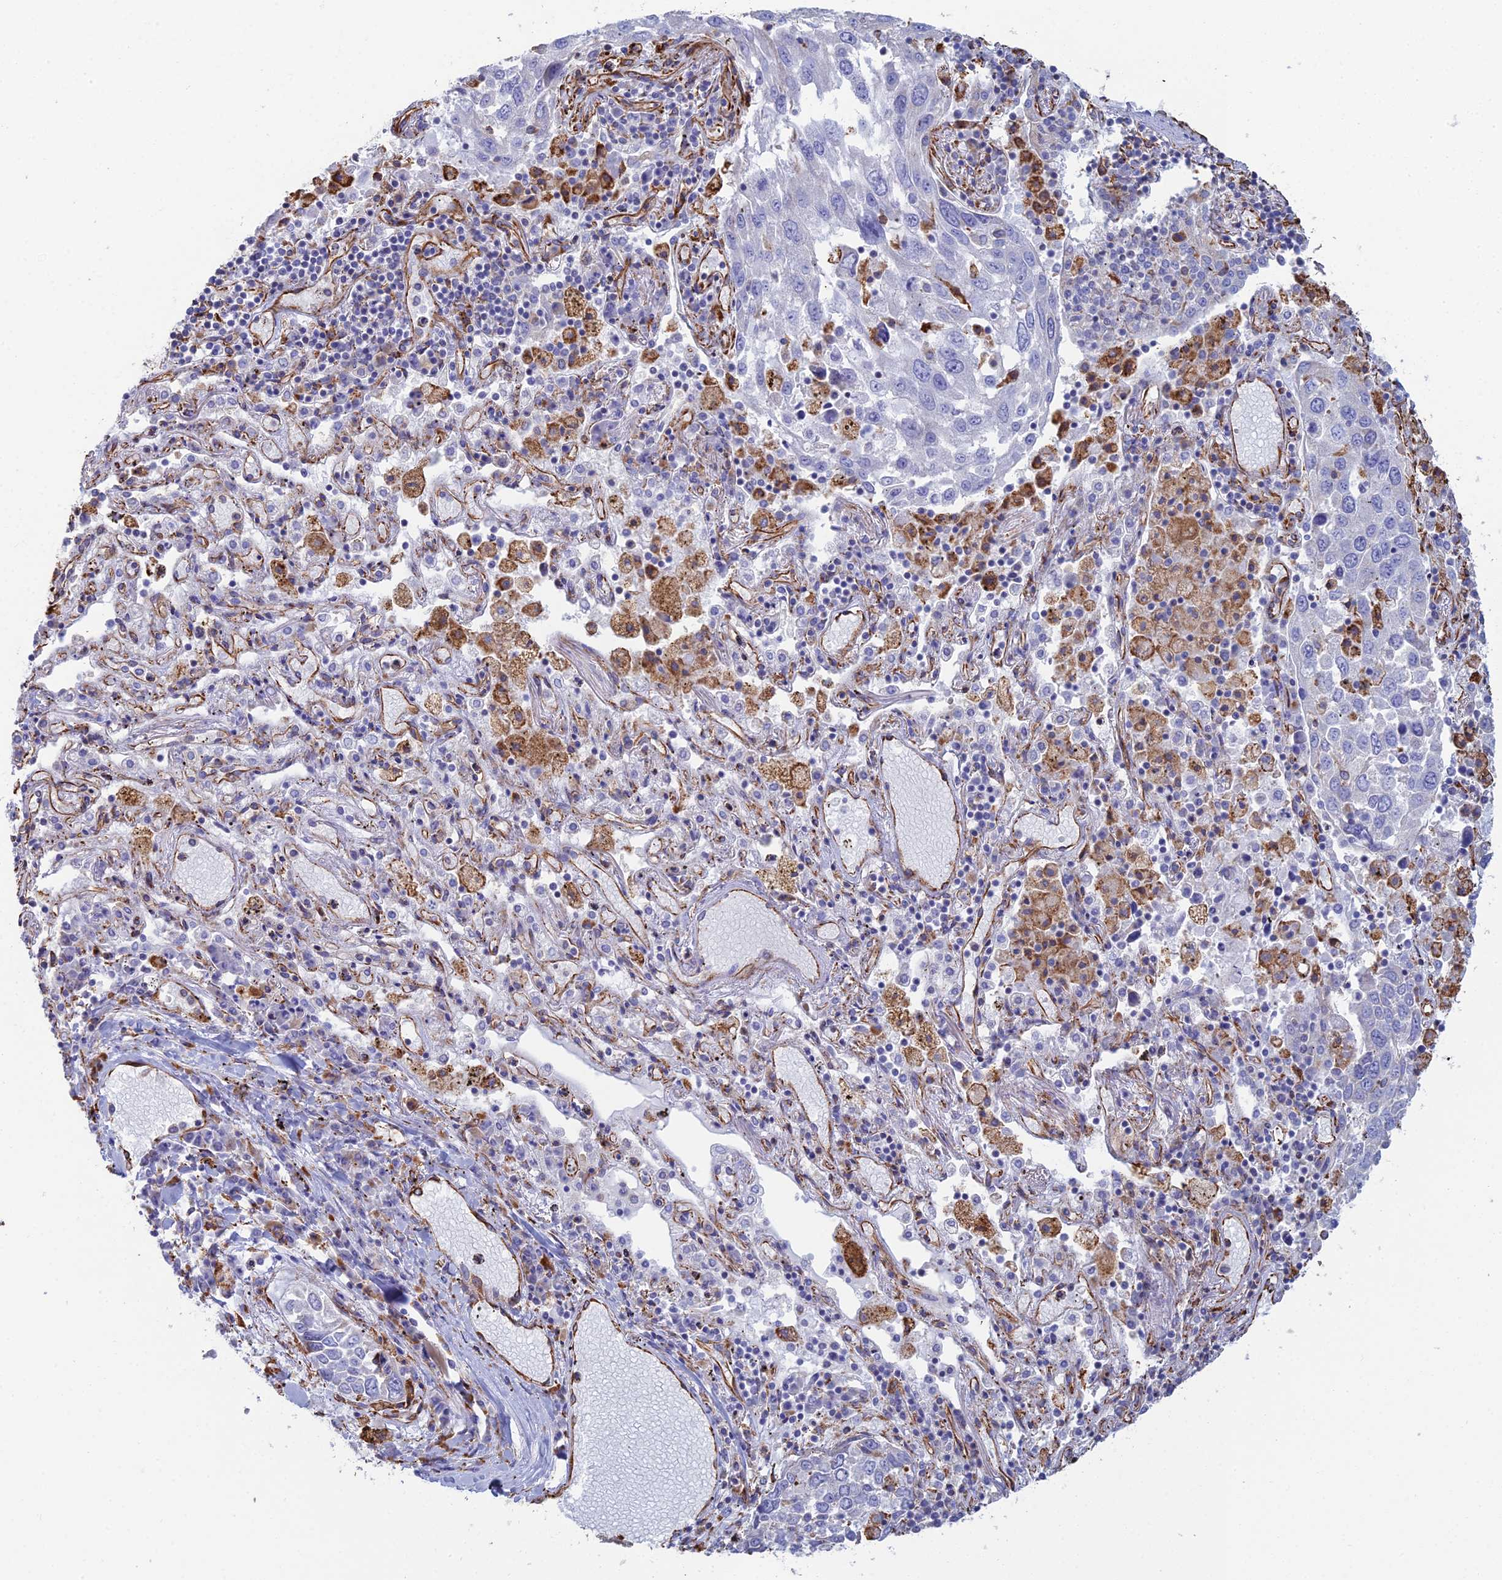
{"staining": {"intensity": "negative", "quantity": "none", "location": "none"}, "tissue": "lung cancer", "cell_type": "Tumor cells", "image_type": "cancer", "snomed": [{"axis": "morphology", "description": "Squamous cell carcinoma, NOS"}, {"axis": "topography", "description": "Lung"}], "caption": "High power microscopy photomicrograph of an immunohistochemistry (IHC) histopathology image of lung cancer (squamous cell carcinoma), revealing no significant expression in tumor cells. (IHC, brightfield microscopy, high magnification).", "gene": "CLVS2", "patient": {"sex": "male", "age": 65}}